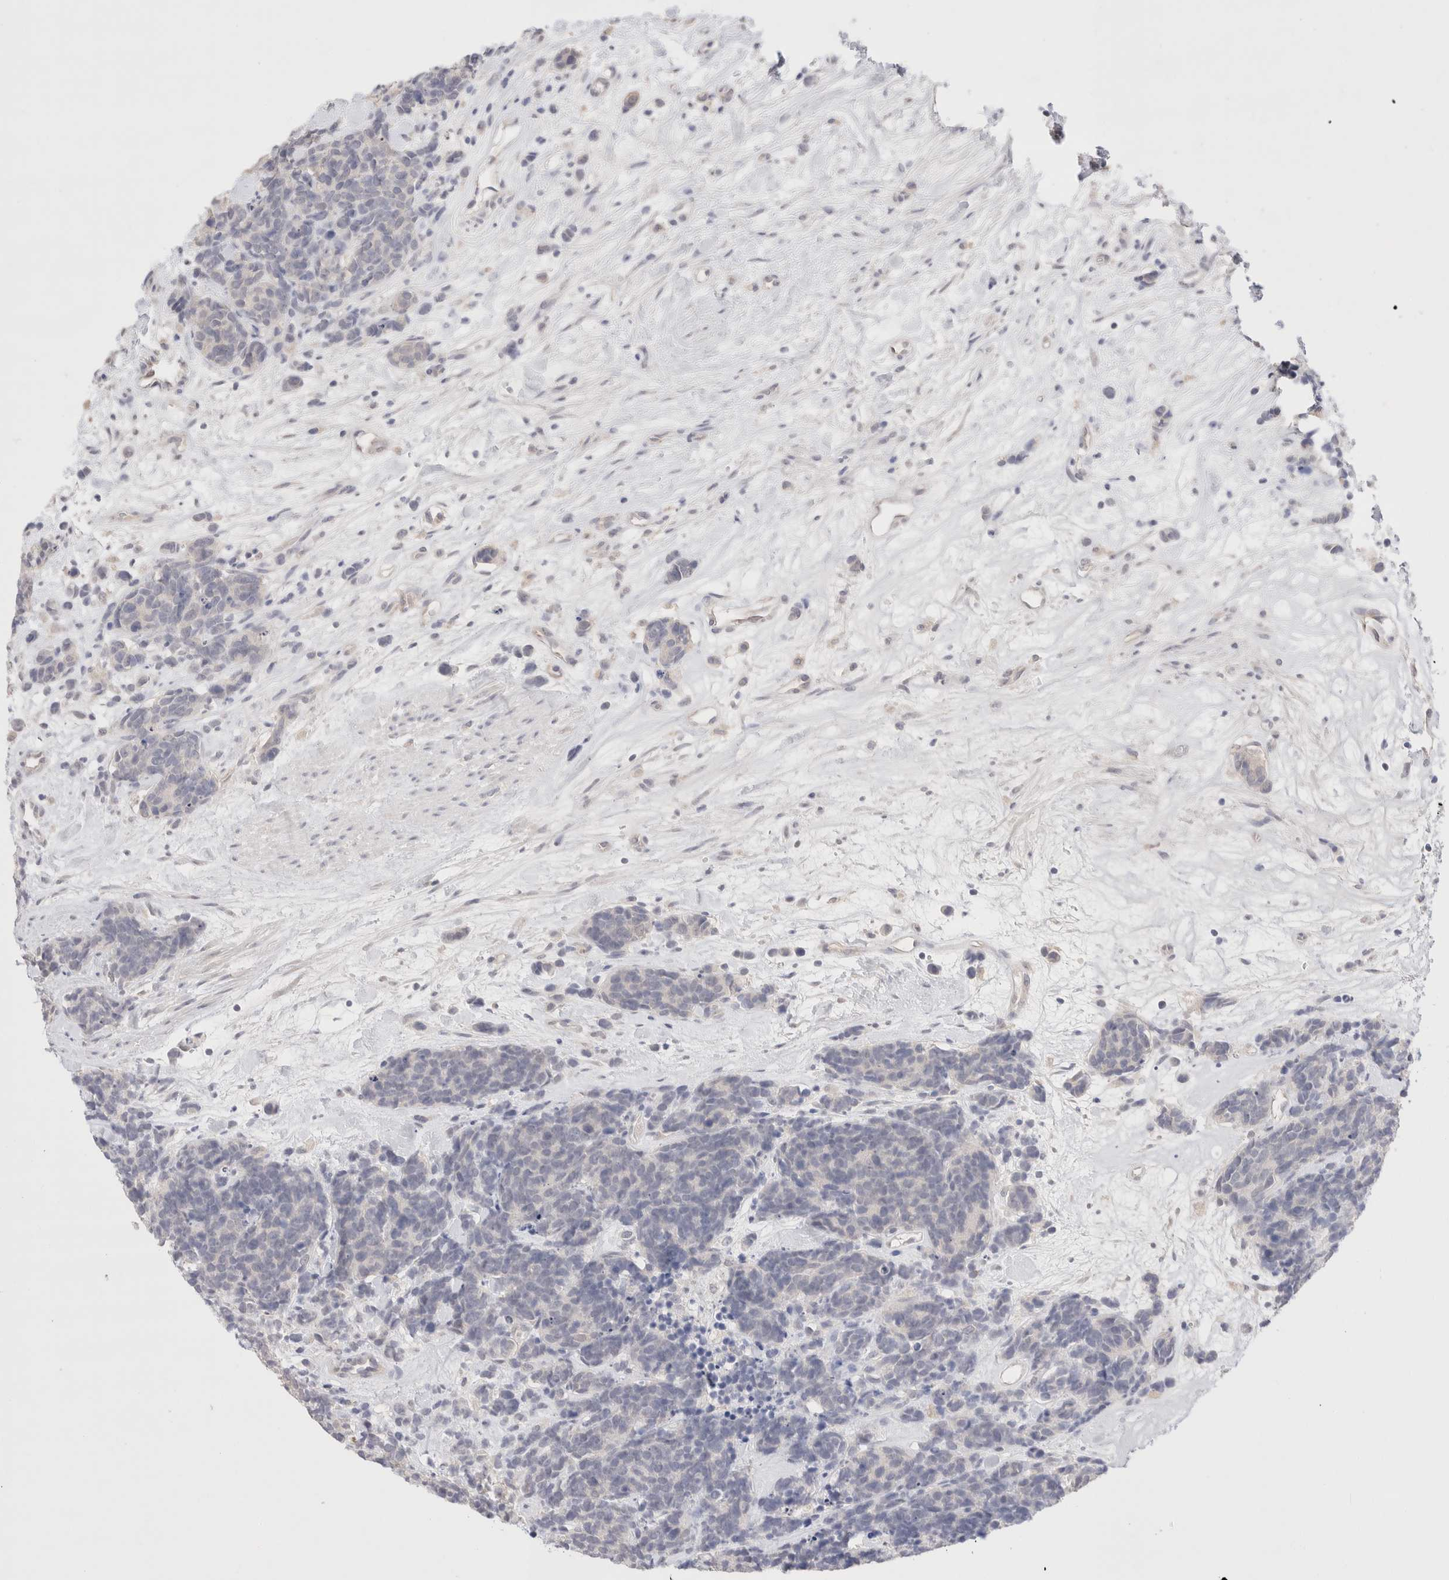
{"staining": {"intensity": "negative", "quantity": "none", "location": "none"}, "tissue": "carcinoid", "cell_type": "Tumor cells", "image_type": "cancer", "snomed": [{"axis": "morphology", "description": "Carcinoma, NOS"}, {"axis": "morphology", "description": "Carcinoid, malignant, NOS"}, {"axis": "topography", "description": "Urinary bladder"}], "caption": "Tumor cells show no significant protein expression in carcinoid. (Brightfield microscopy of DAB immunohistochemistry (IHC) at high magnification).", "gene": "SPATA20", "patient": {"sex": "male", "age": 57}}